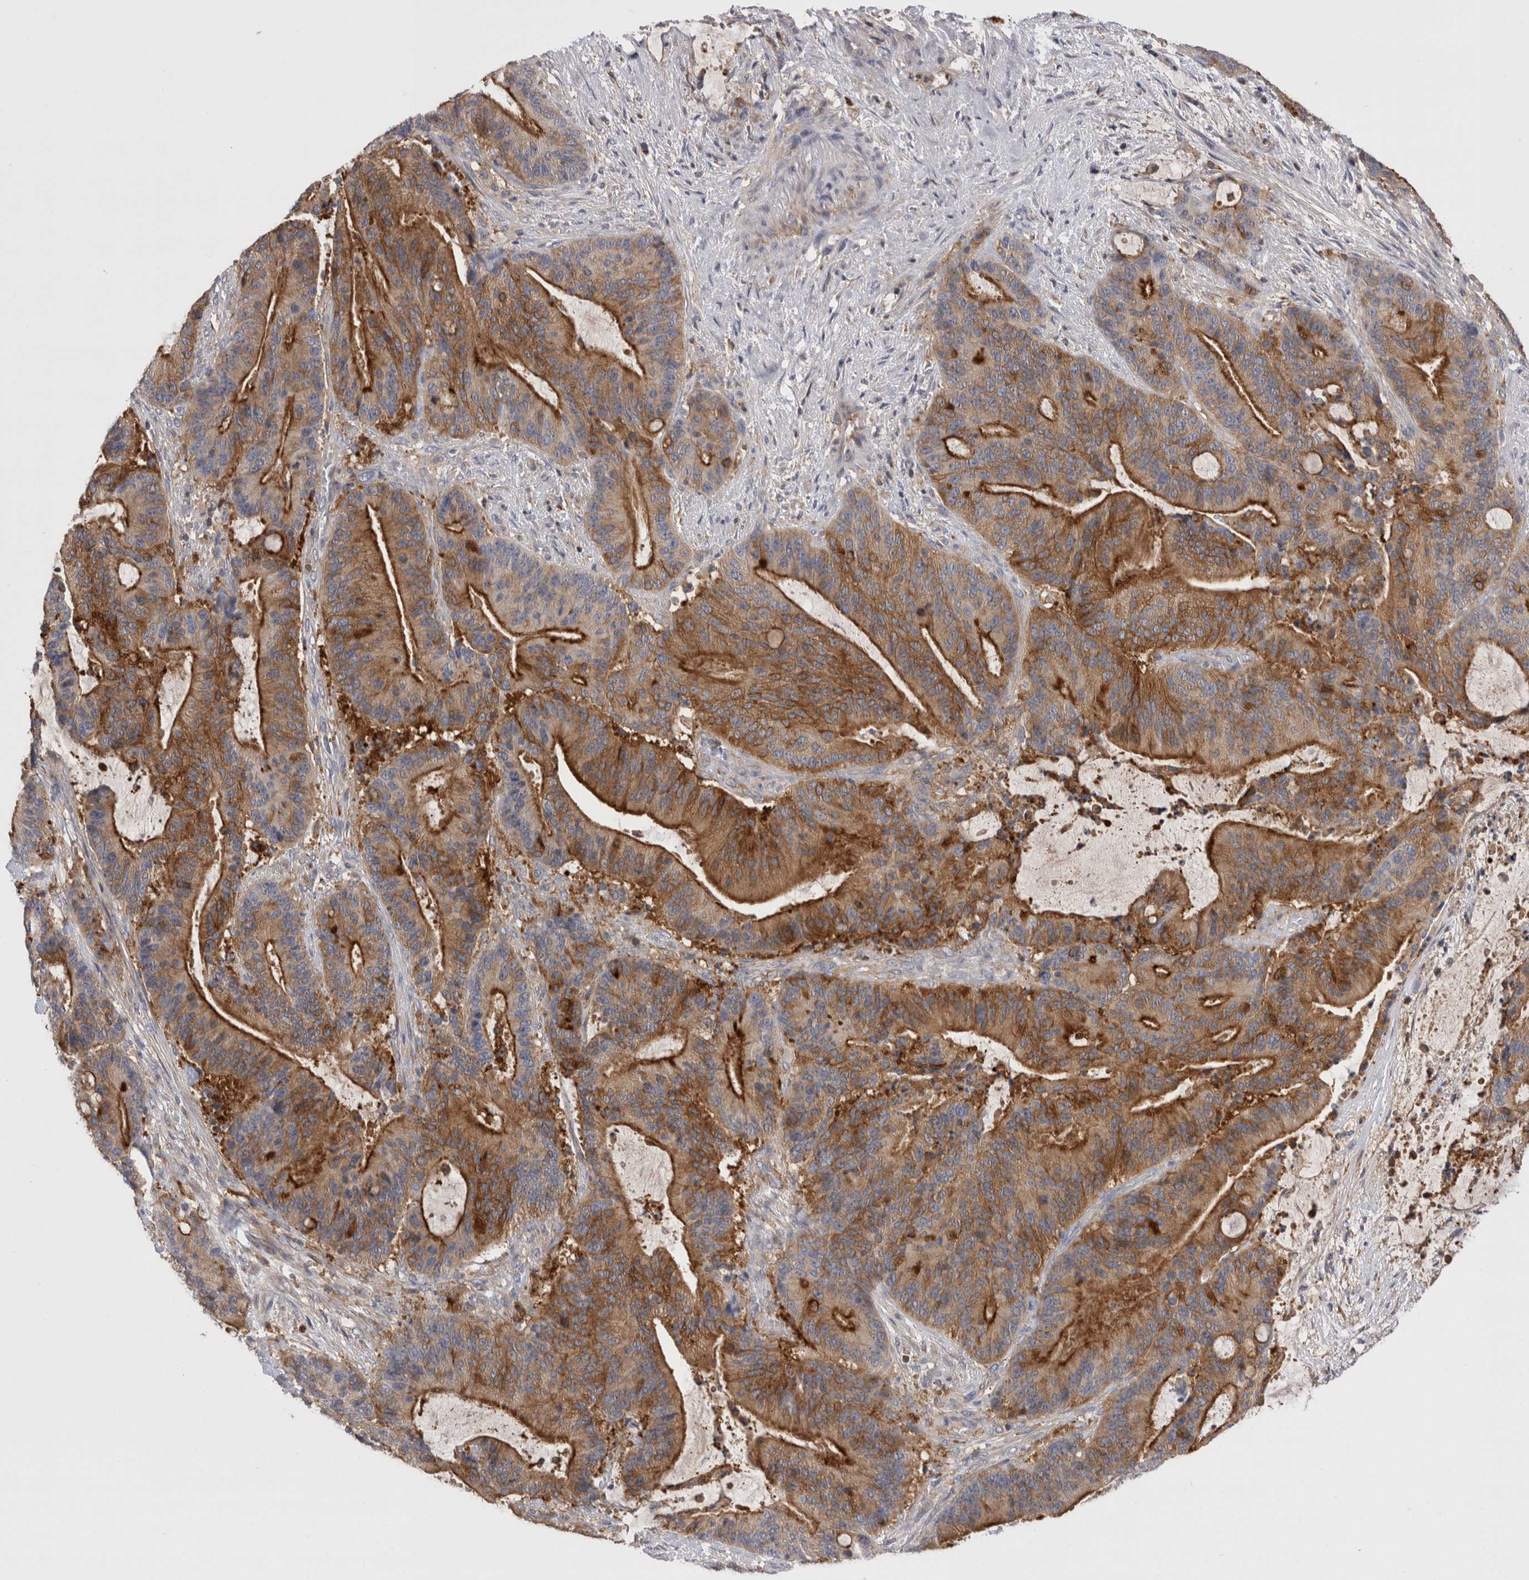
{"staining": {"intensity": "strong", "quantity": ">75%", "location": "cytoplasmic/membranous"}, "tissue": "liver cancer", "cell_type": "Tumor cells", "image_type": "cancer", "snomed": [{"axis": "morphology", "description": "Normal tissue, NOS"}, {"axis": "morphology", "description": "Cholangiocarcinoma"}, {"axis": "topography", "description": "Liver"}, {"axis": "topography", "description": "Peripheral nerve tissue"}], "caption": "Tumor cells show strong cytoplasmic/membranous staining in approximately >75% of cells in liver cholangiocarcinoma. (DAB IHC with brightfield microscopy, high magnification).", "gene": "RAB11FIP1", "patient": {"sex": "female", "age": 73}}